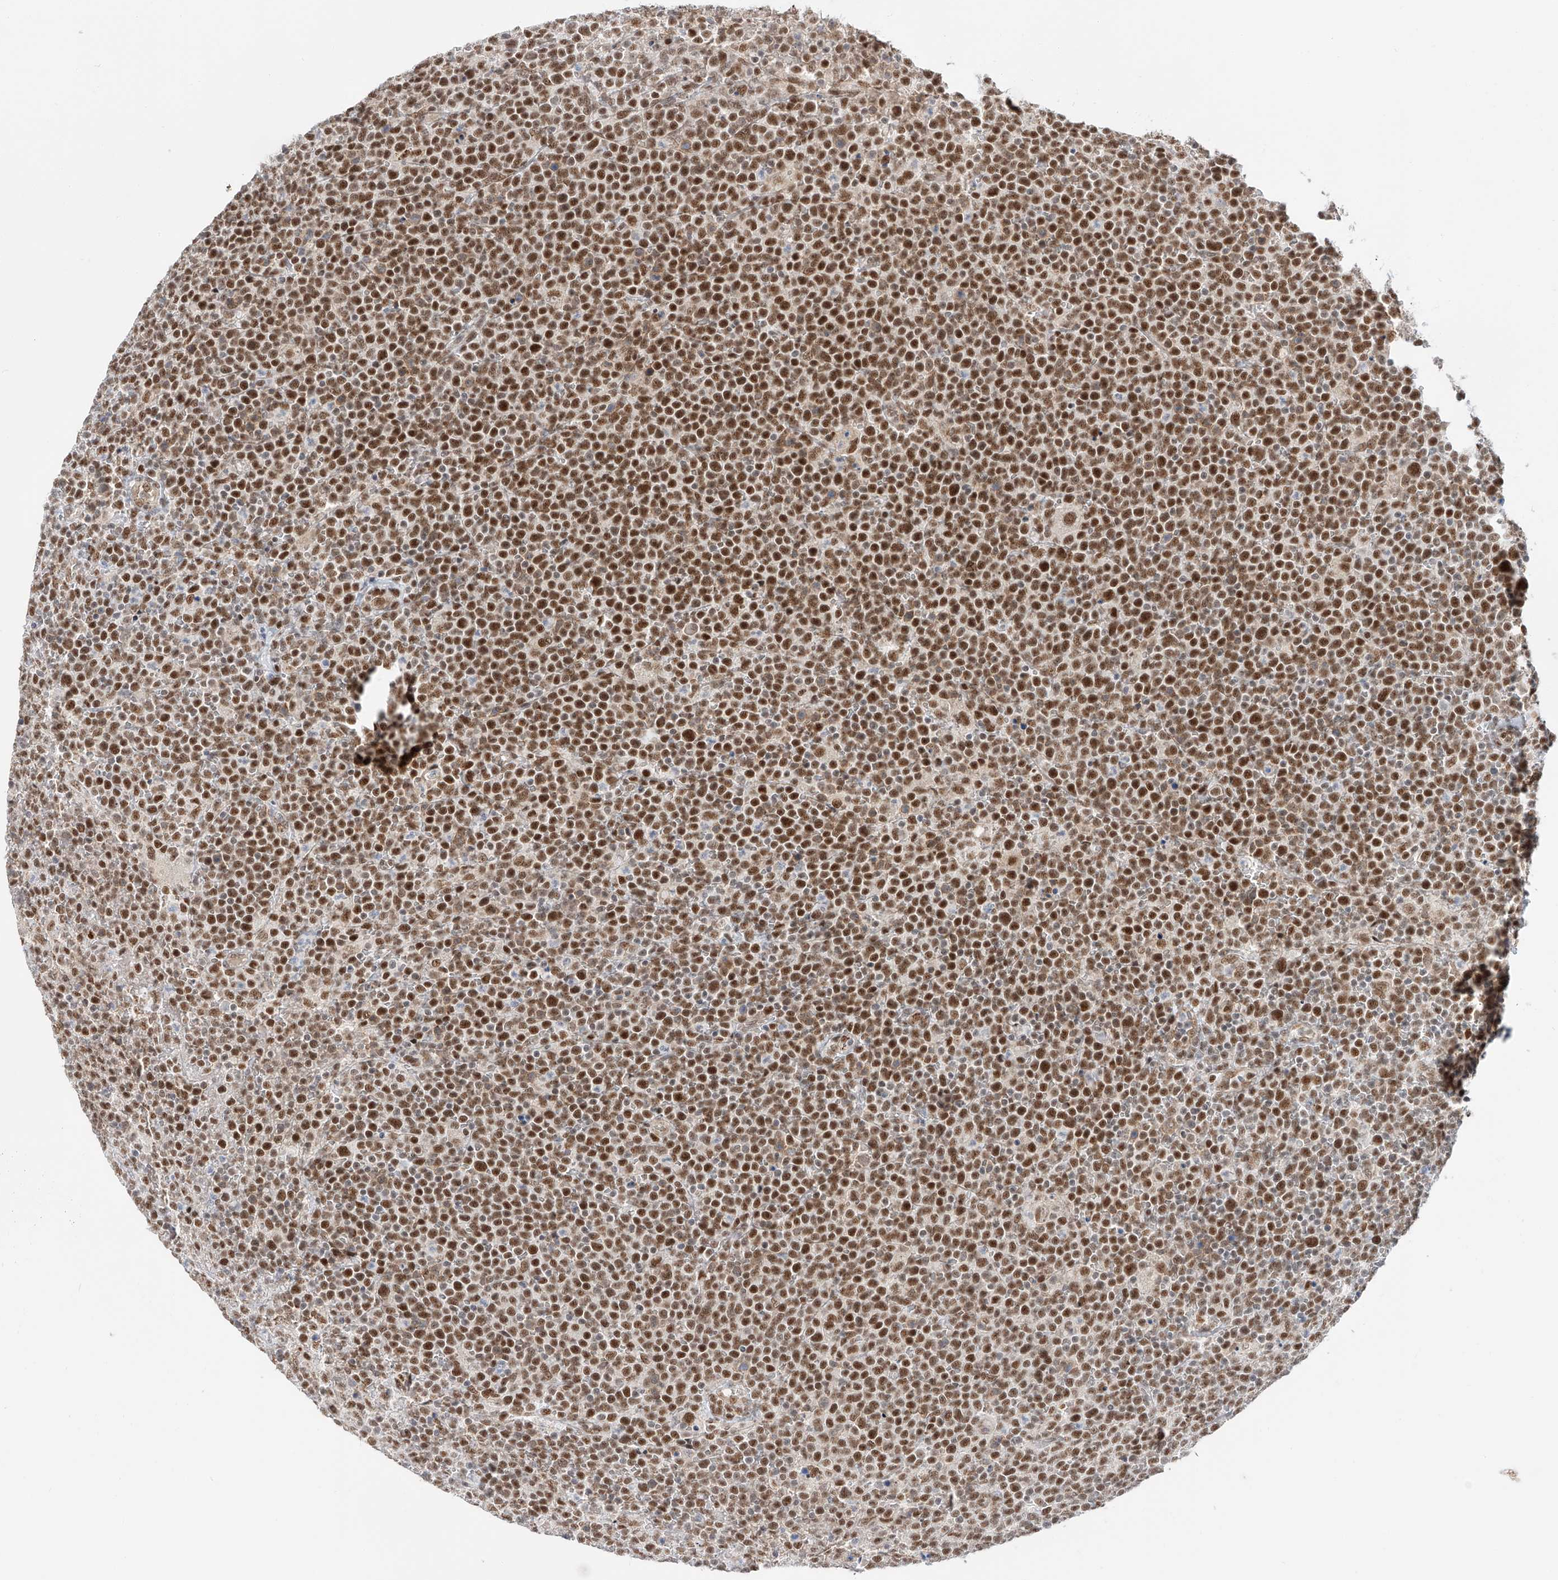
{"staining": {"intensity": "strong", "quantity": ">75%", "location": "nuclear"}, "tissue": "lymphoma", "cell_type": "Tumor cells", "image_type": "cancer", "snomed": [{"axis": "morphology", "description": "Malignant lymphoma, non-Hodgkin's type, High grade"}, {"axis": "topography", "description": "Lymph node"}], "caption": "Immunohistochemistry (IHC) staining of high-grade malignant lymphoma, non-Hodgkin's type, which shows high levels of strong nuclear expression in about >75% of tumor cells indicating strong nuclear protein positivity. The staining was performed using DAB (brown) for protein detection and nuclei were counterstained in hematoxylin (blue).", "gene": "POGK", "patient": {"sex": "male", "age": 61}}